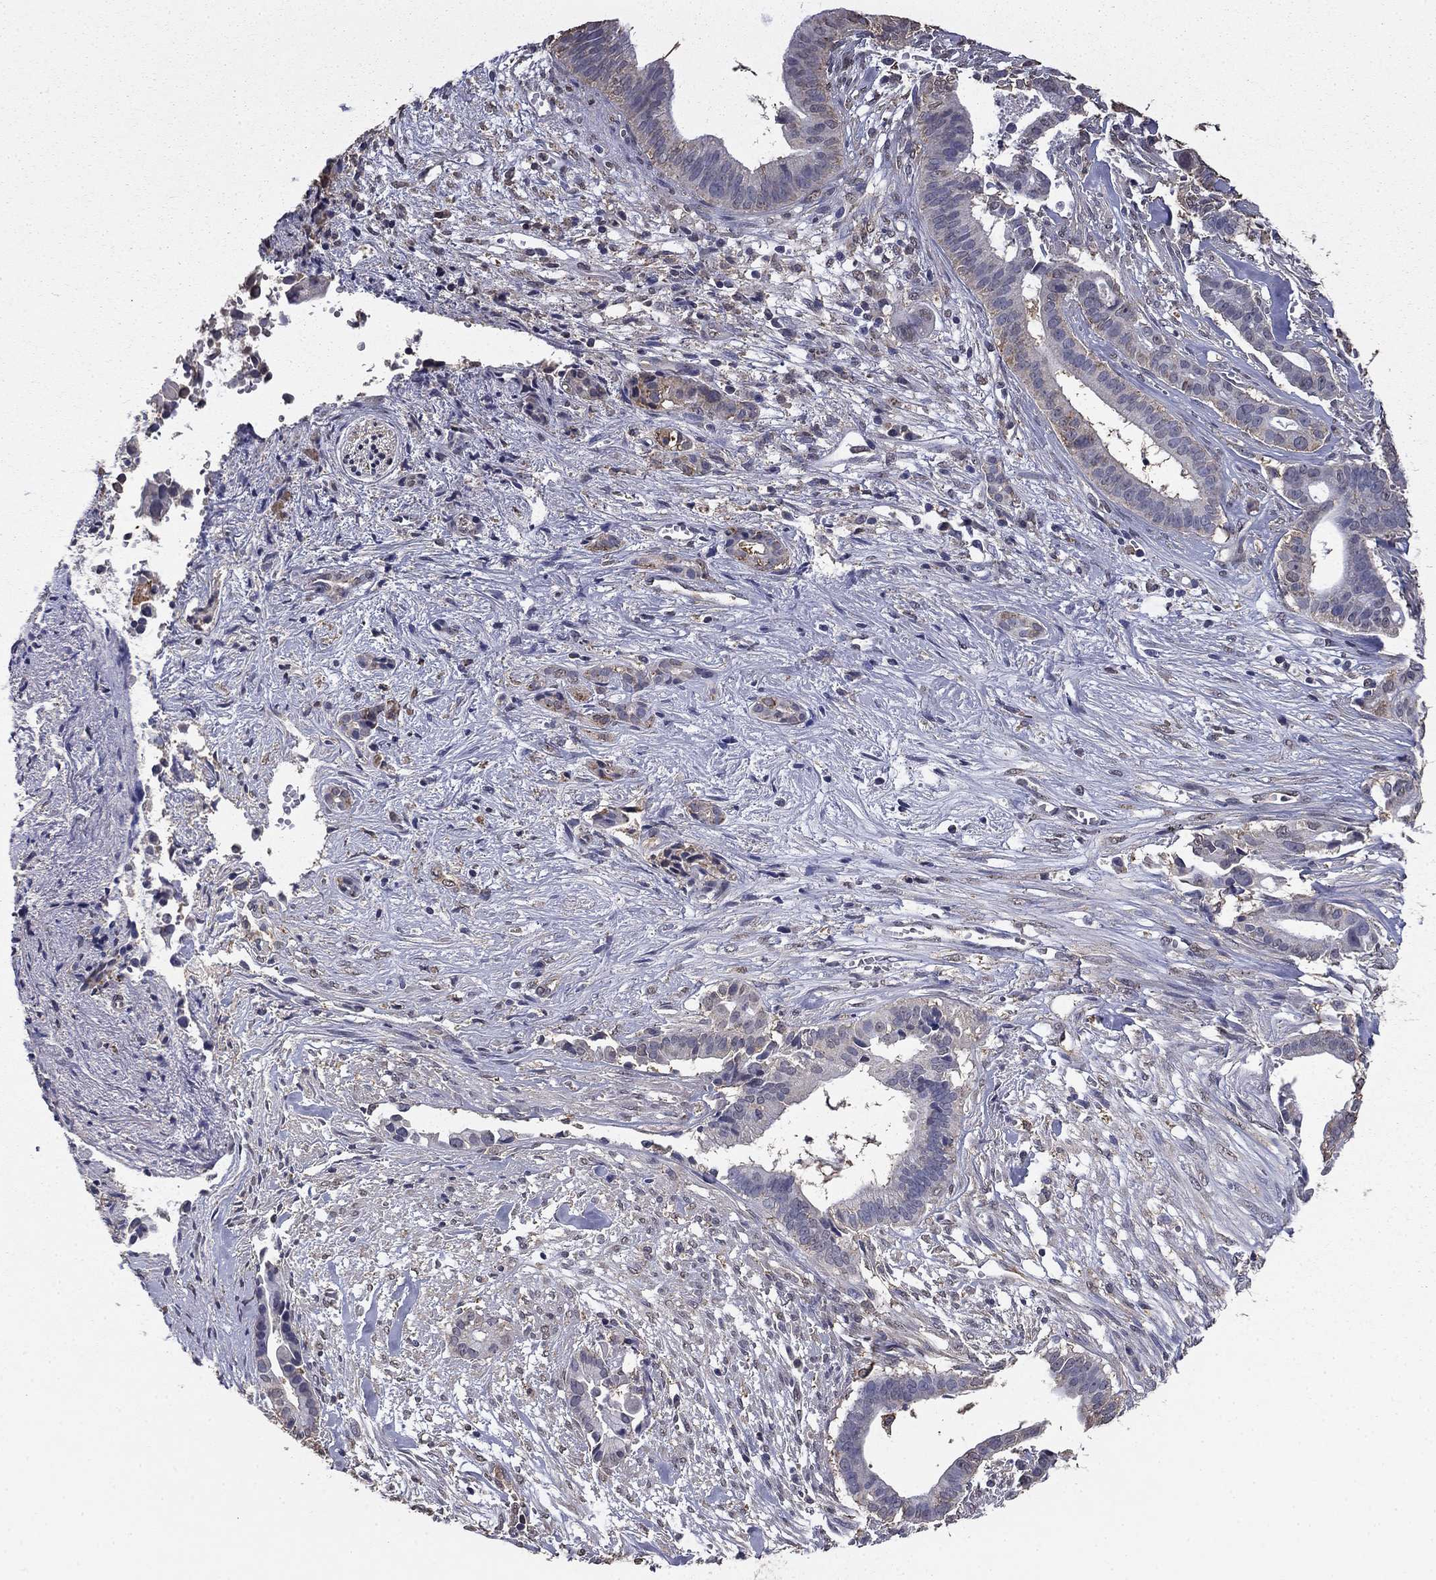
{"staining": {"intensity": "negative", "quantity": "none", "location": "none"}, "tissue": "pancreatic cancer", "cell_type": "Tumor cells", "image_type": "cancer", "snomed": [{"axis": "morphology", "description": "Adenocarcinoma, NOS"}, {"axis": "topography", "description": "Pancreas"}], "caption": "The immunohistochemistry (IHC) image has no significant expression in tumor cells of pancreatic cancer (adenocarcinoma) tissue. (Brightfield microscopy of DAB immunohistochemistry (IHC) at high magnification).", "gene": "MFAP3L", "patient": {"sex": "male", "age": 61}}